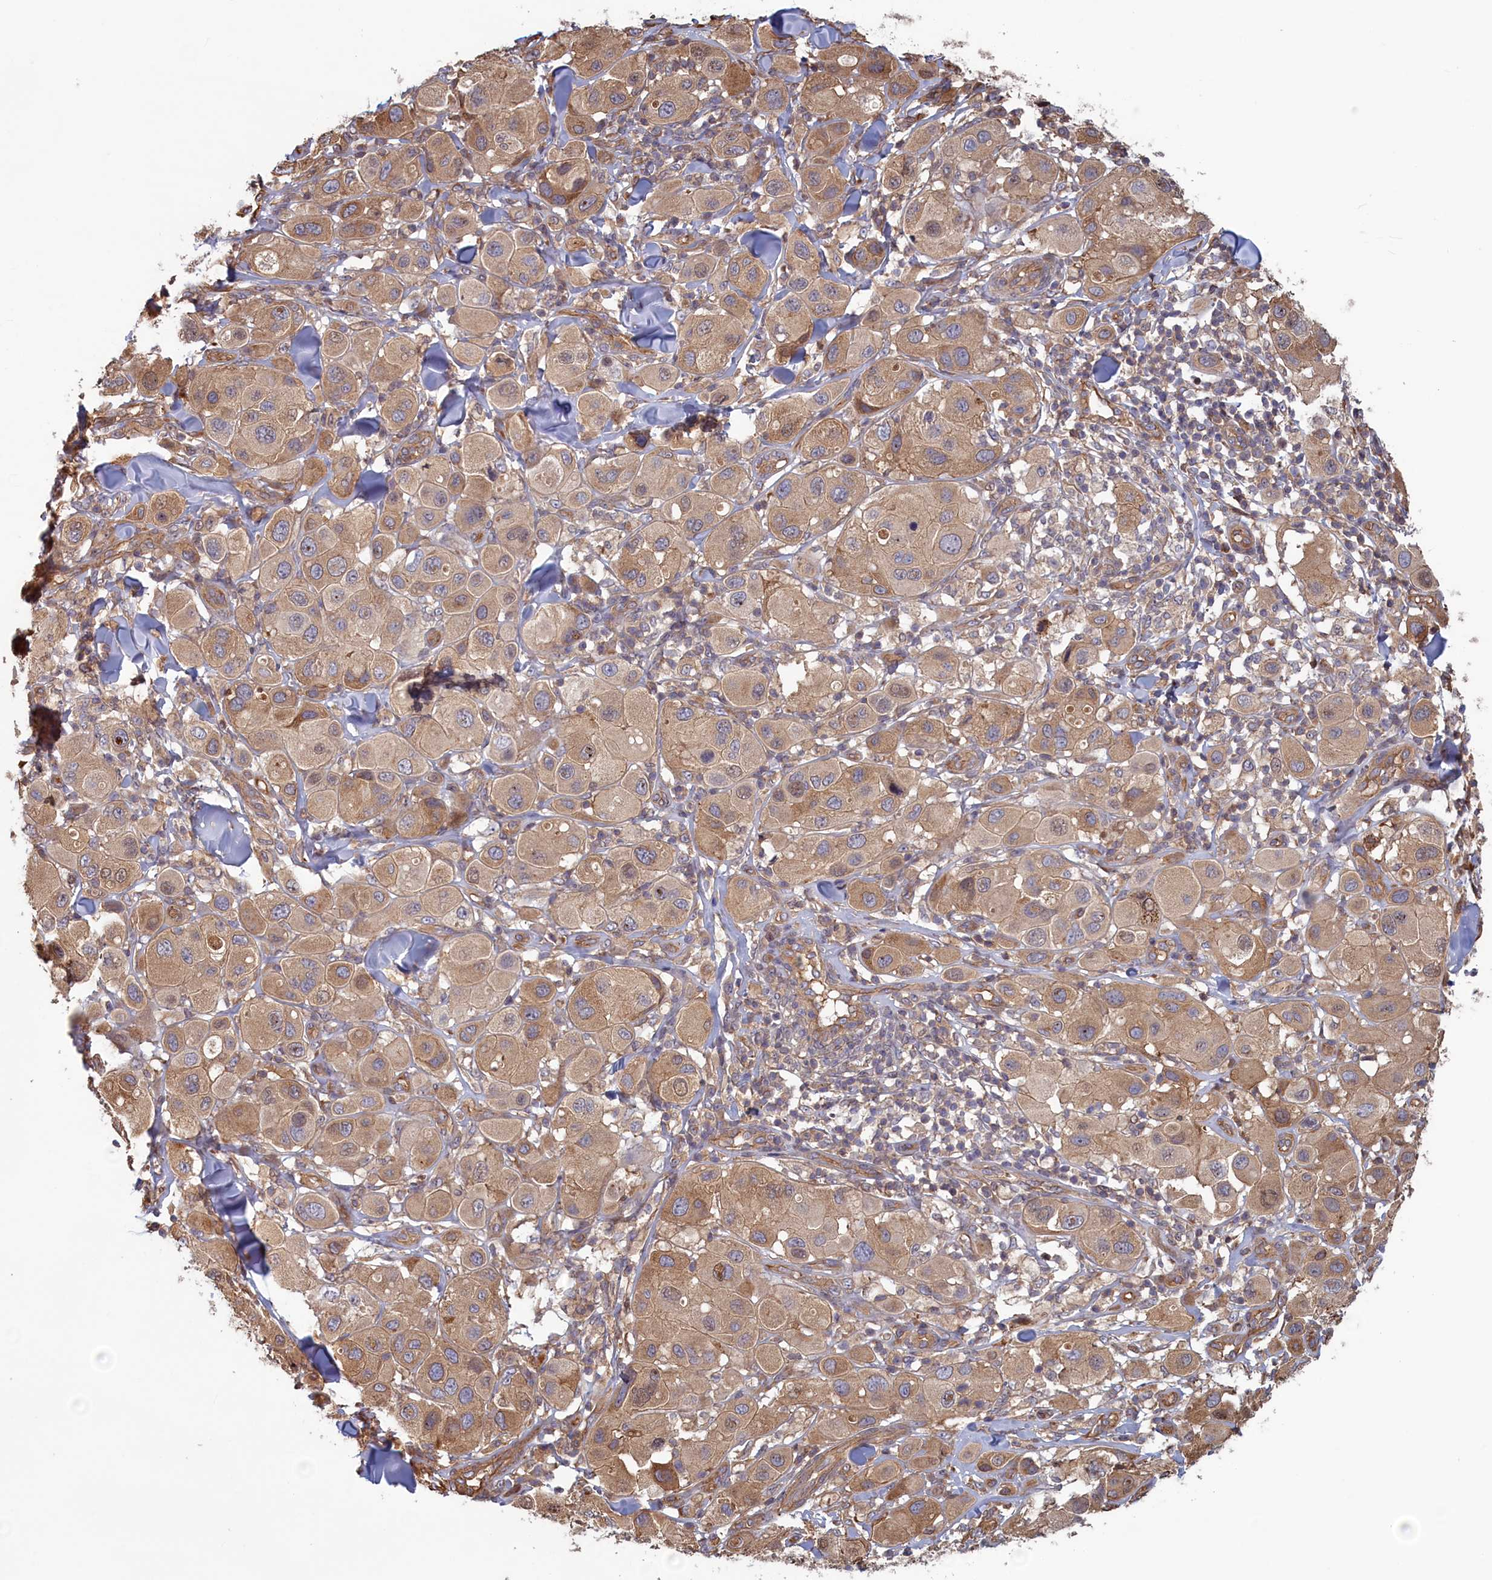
{"staining": {"intensity": "weak", "quantity": ">75%", "location": "cytoplasmic/membranous"}, "tissue": "melanoma", "cell_type": "Tumor cells", "image_type": "cancer", "snomed": [{"axis": "morphology", "description": "Malignant melanoma, Metastatic site"}, {"axis": "topography", "description": "Skin"}], "caption": "About >75% of tumor cells in melanoma demonstrate weak cytoplasmic/membranous protein staining as visualized by brown immunohistochemical staining.", "gene": "RILPL1", "patient": {"sex": "male", "age": 41}}